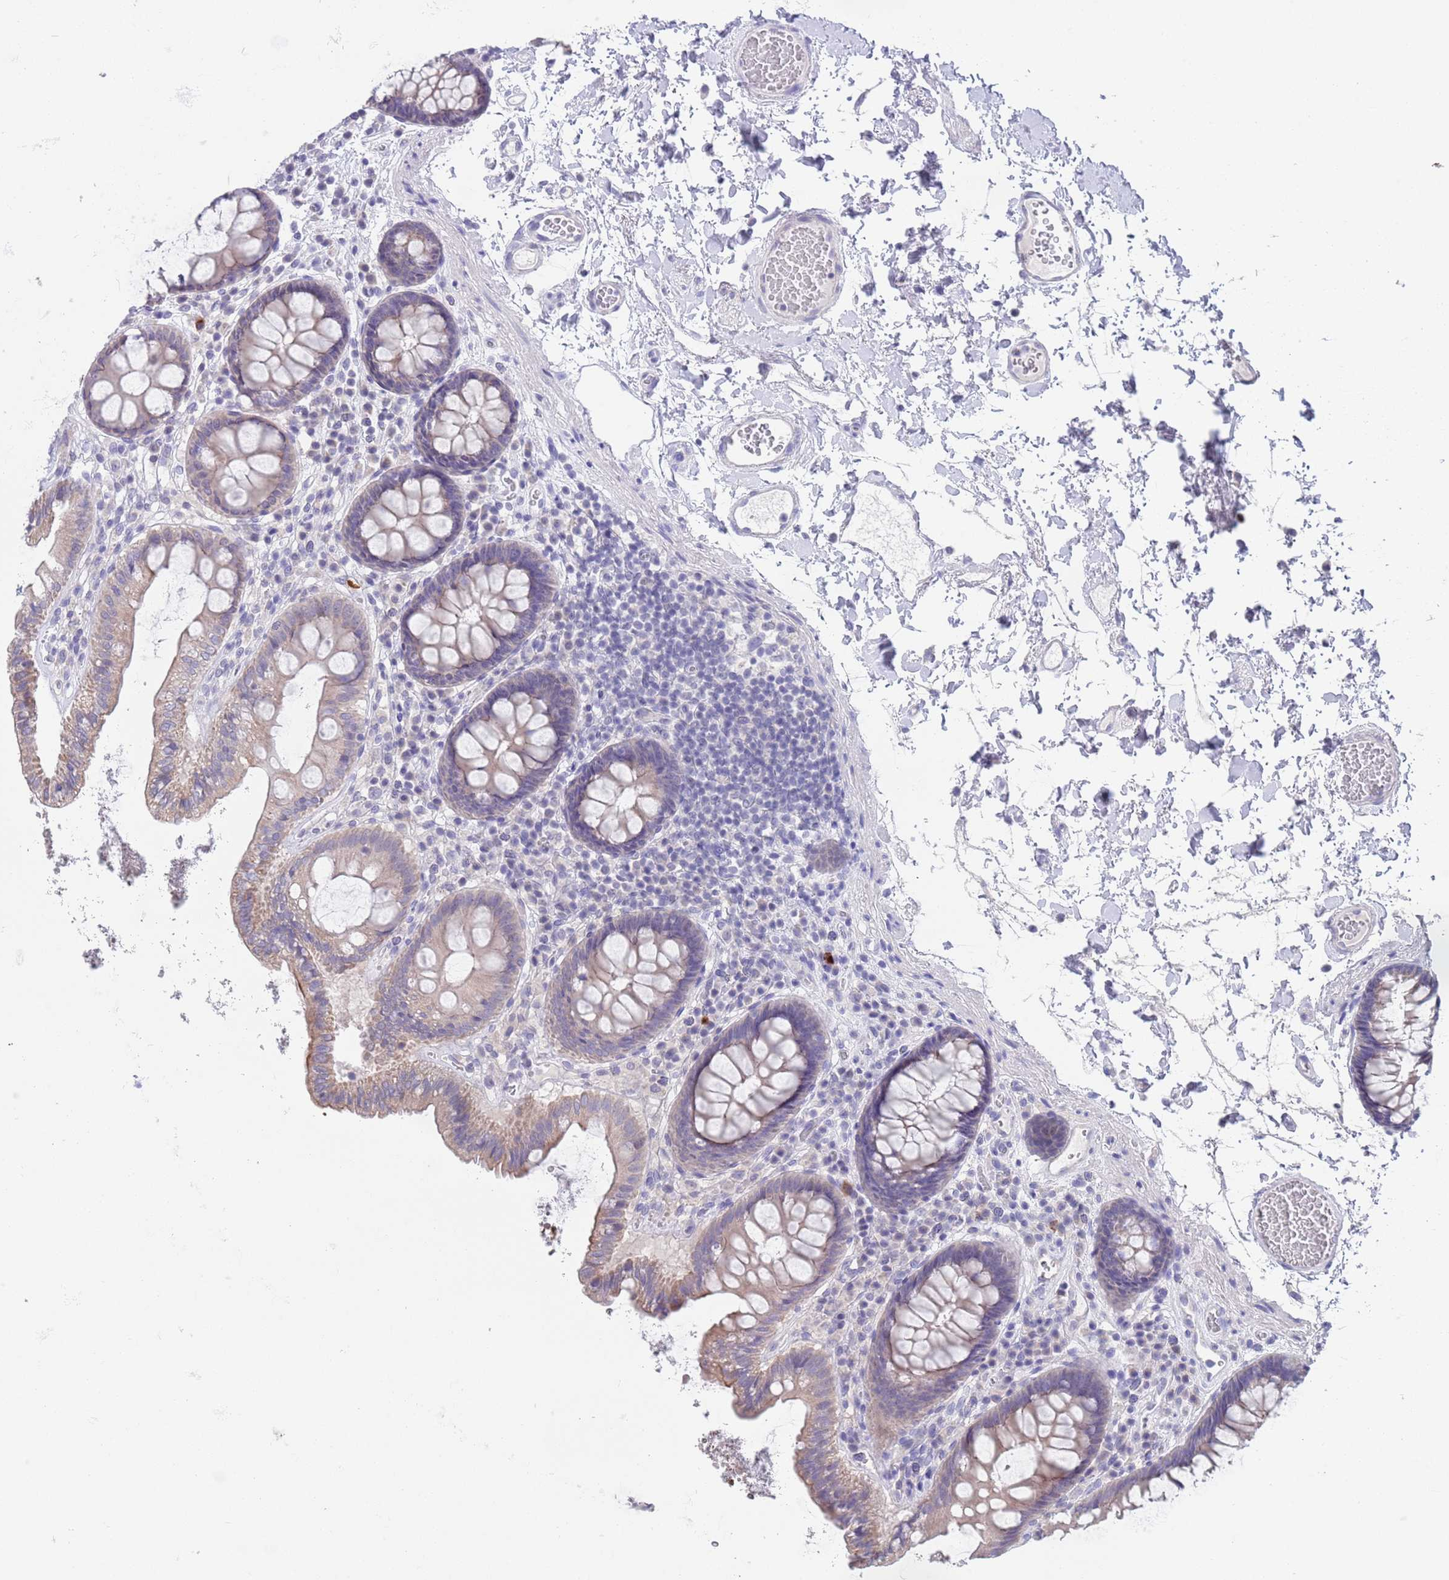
{"staining": {"intensity": "negative", "quantity": "none", "location": "none"}, "tissue": "colon", "cell_type": "Endothelial cells", "image_type": "normal", "snomed": [{"axis": "morphology", "description": "Normal tissue, NOS"}, {"axis": "topography", "description": "Colon"}], "caption": "The histopathology image demonstrates no staining of endothelial cells in benign colon. (DAB (3,3'-diaminobenzidine) immunohistochemistry (IHC) with hematoxylin counter stain).", "gene": "SPIRE2", "patient": {"sex": "male", "age": 84}}